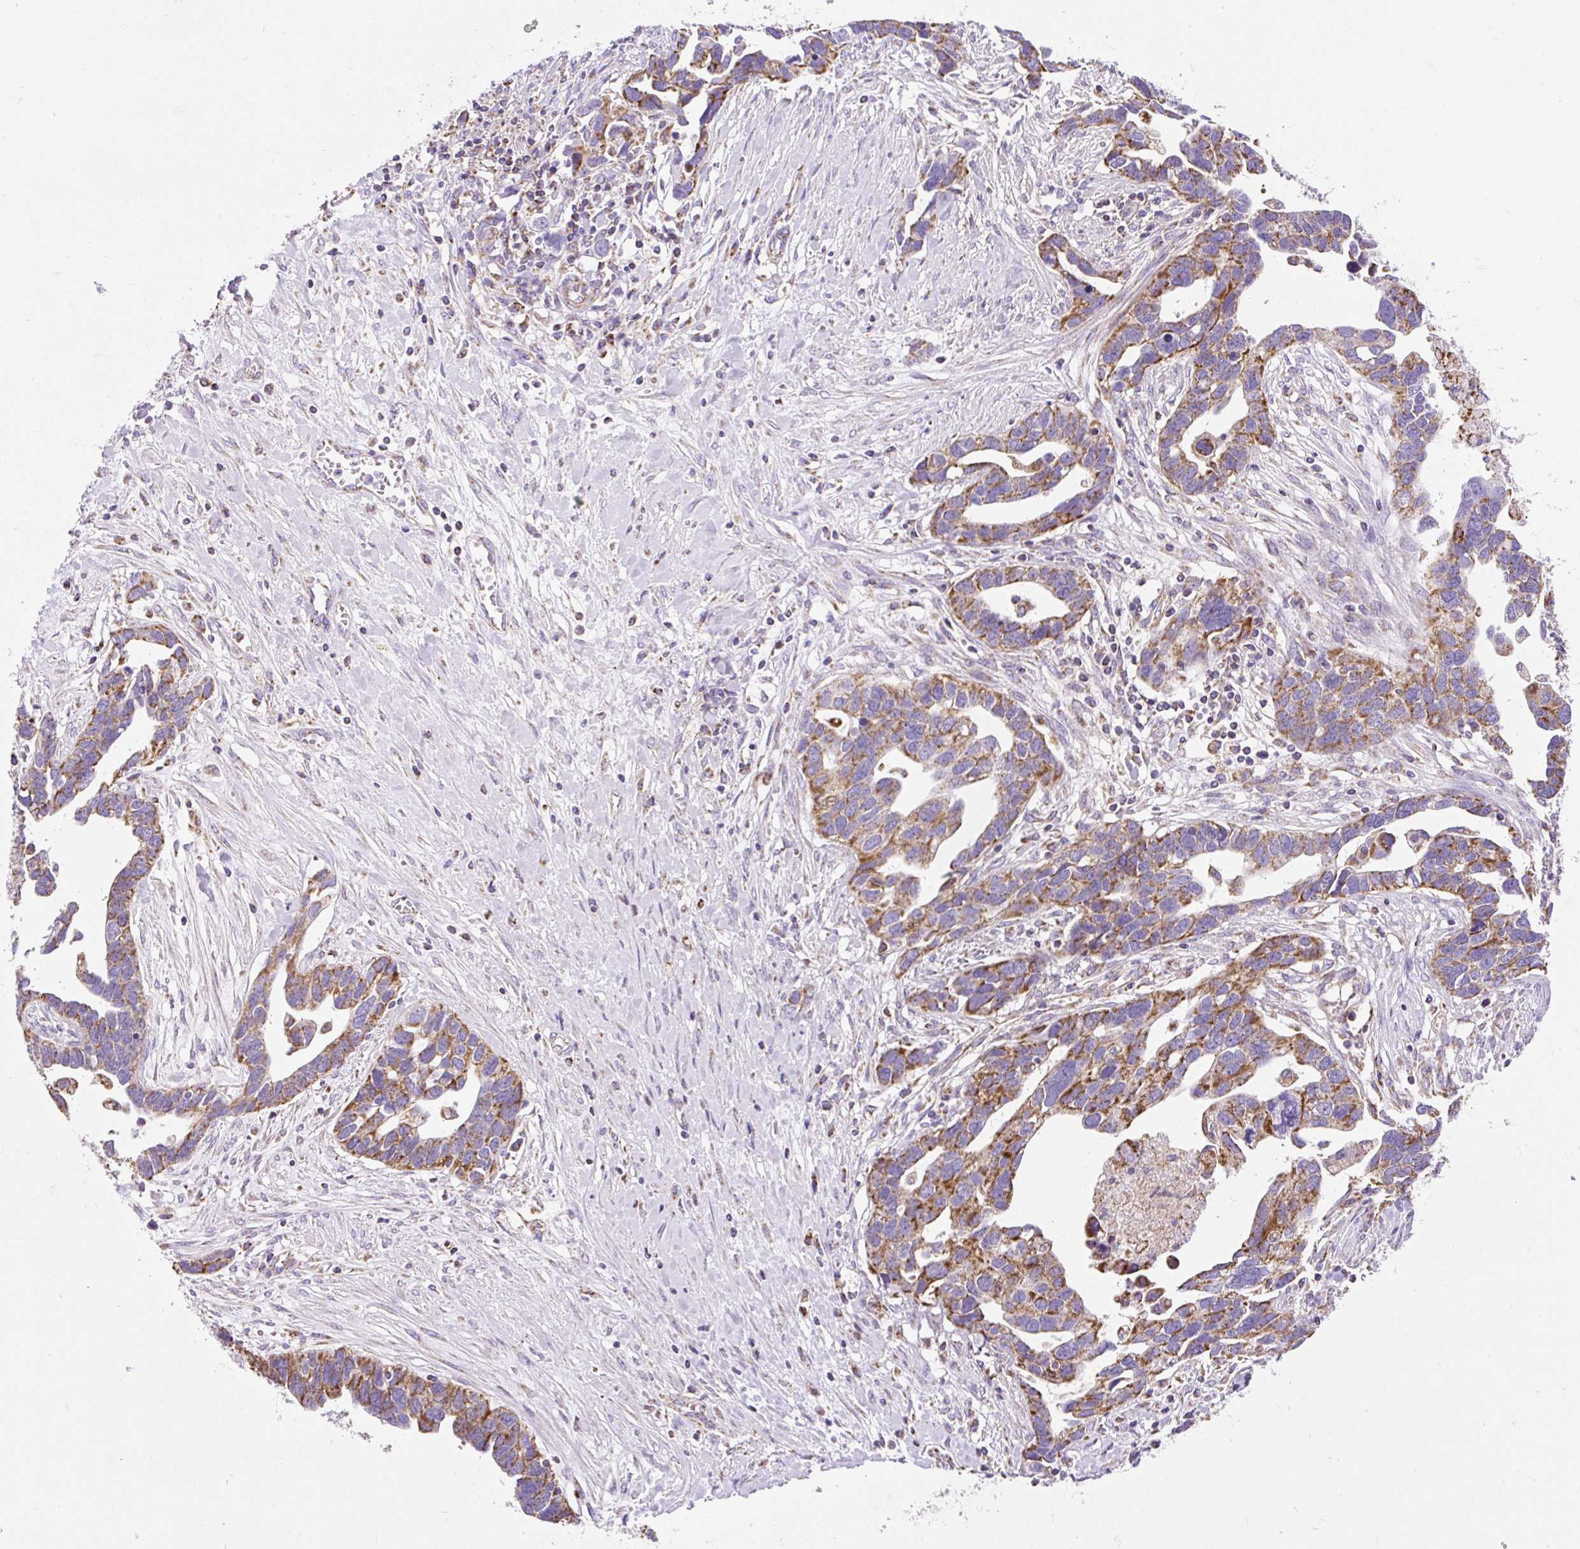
{"staining": {"intensity": "moderate", "quantity": ">75%", "location": "cytoplasmic/membranous"}, "tissue": "ovarian cancer", "cell_type": "Tumor cells", "image_type": "cancer", "snomed": [{"axis": "morphology", "description": "Cystadenocarcinoma, serous, NOS"}, {"axis": "topography", "description": "Ovary"}], "caption": "Moderate cytoplasmic/membranous positivity for a protein is appreciated in about >75% of tumor cells of ovarian serous cystadenocarcinoma using immunohistochemistry.", "gene": "DAAM2", "patient": {"sex": "female", "age": 54}}